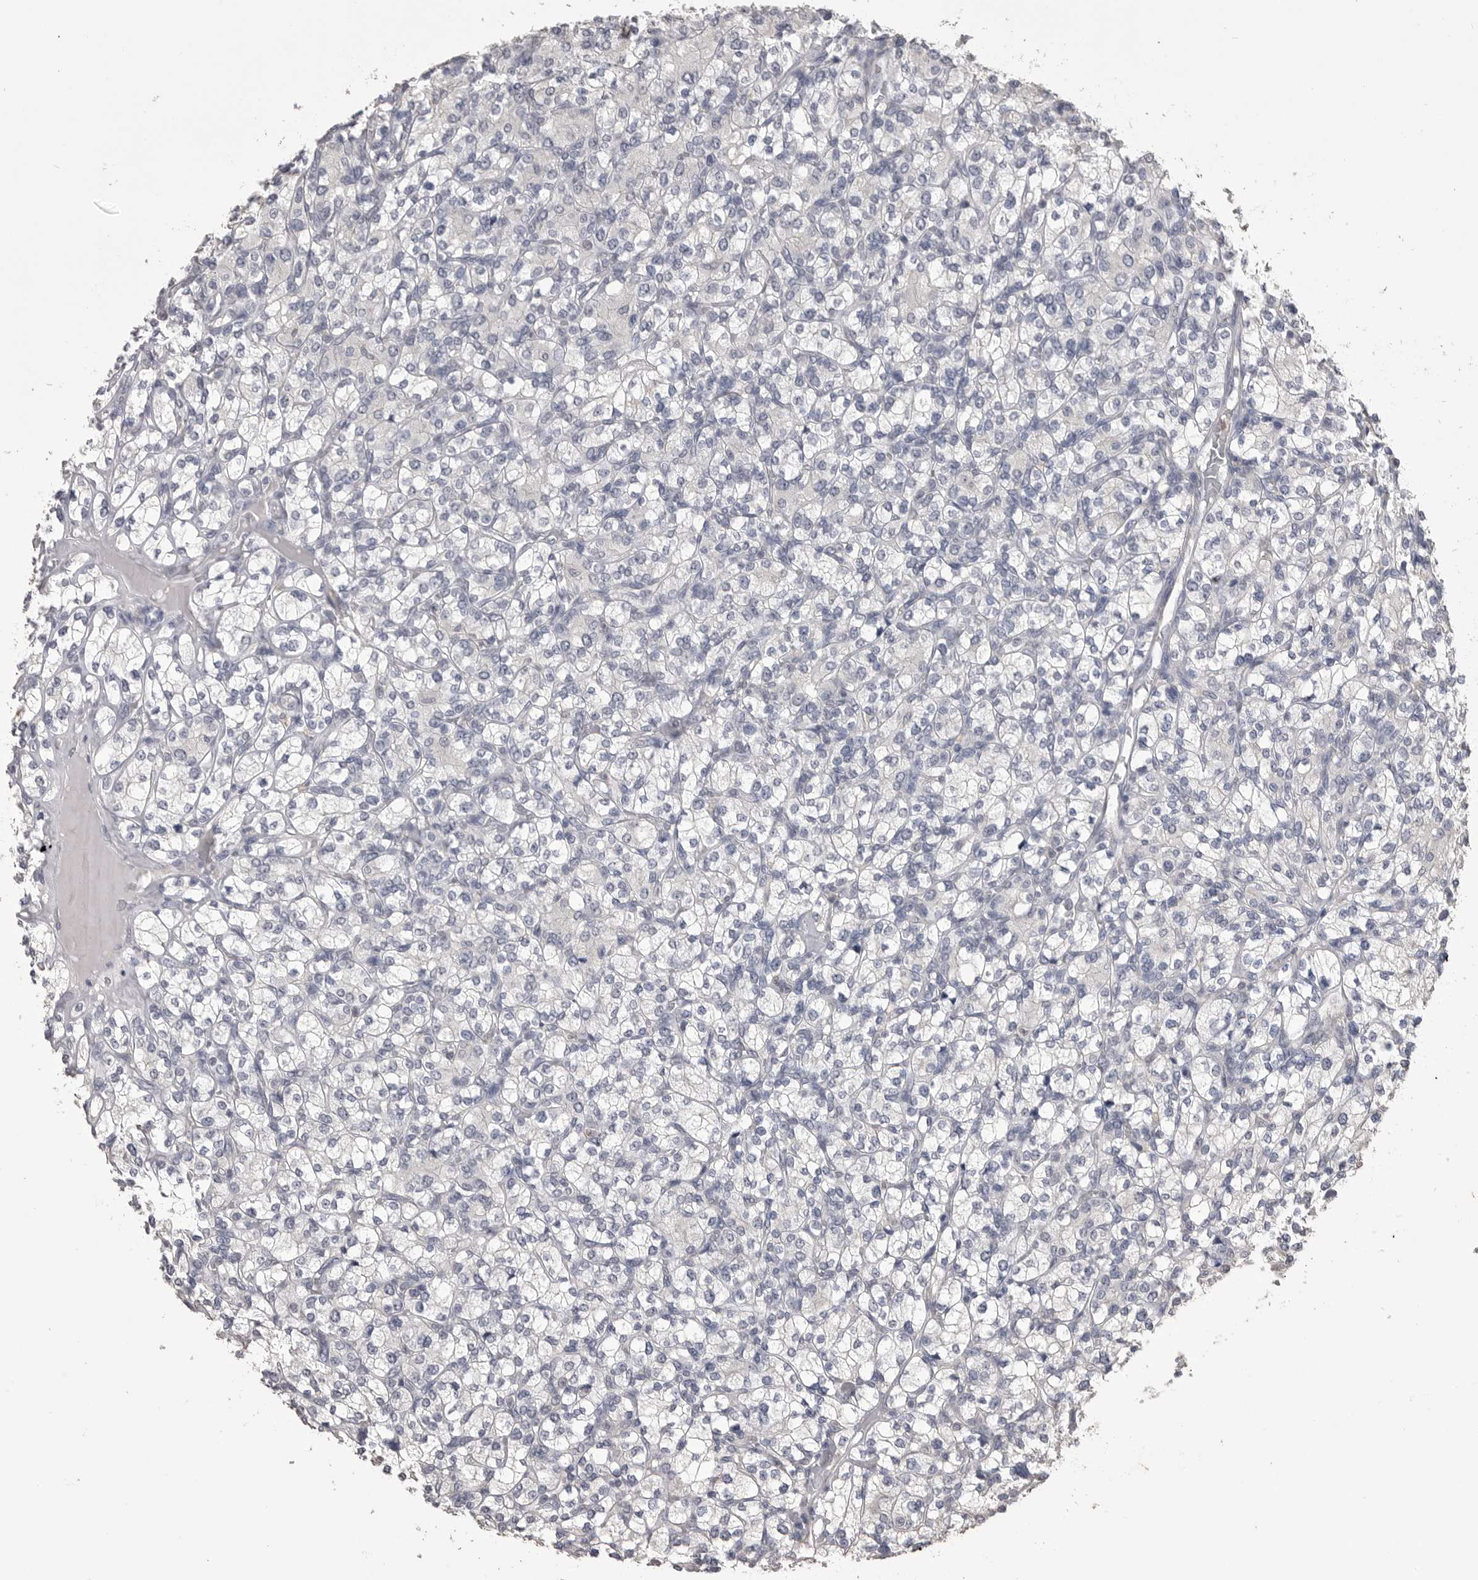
{"staining": {"intensity": "negative", "quantity": "none", "location": "none"}, "tissue": "renal cancer", "cell_type": "Tumor cells", "image_type": "cancer", "snomed": [{"axis": "morphology", "description": "Adenocarcinoma, NOS"}, {"axis": "topography", "description": "Kidney"}], "caption": "The micrograph displays no significant expression in tumor cells of renal cancer (adenocarcinoma). Brightfield microscopy of IHC stained with DAB (brown) and hematoxylin (blue), captured at high magnification.", "gene": "MMP7", "patient": {"sex": "male", "age": 77}}